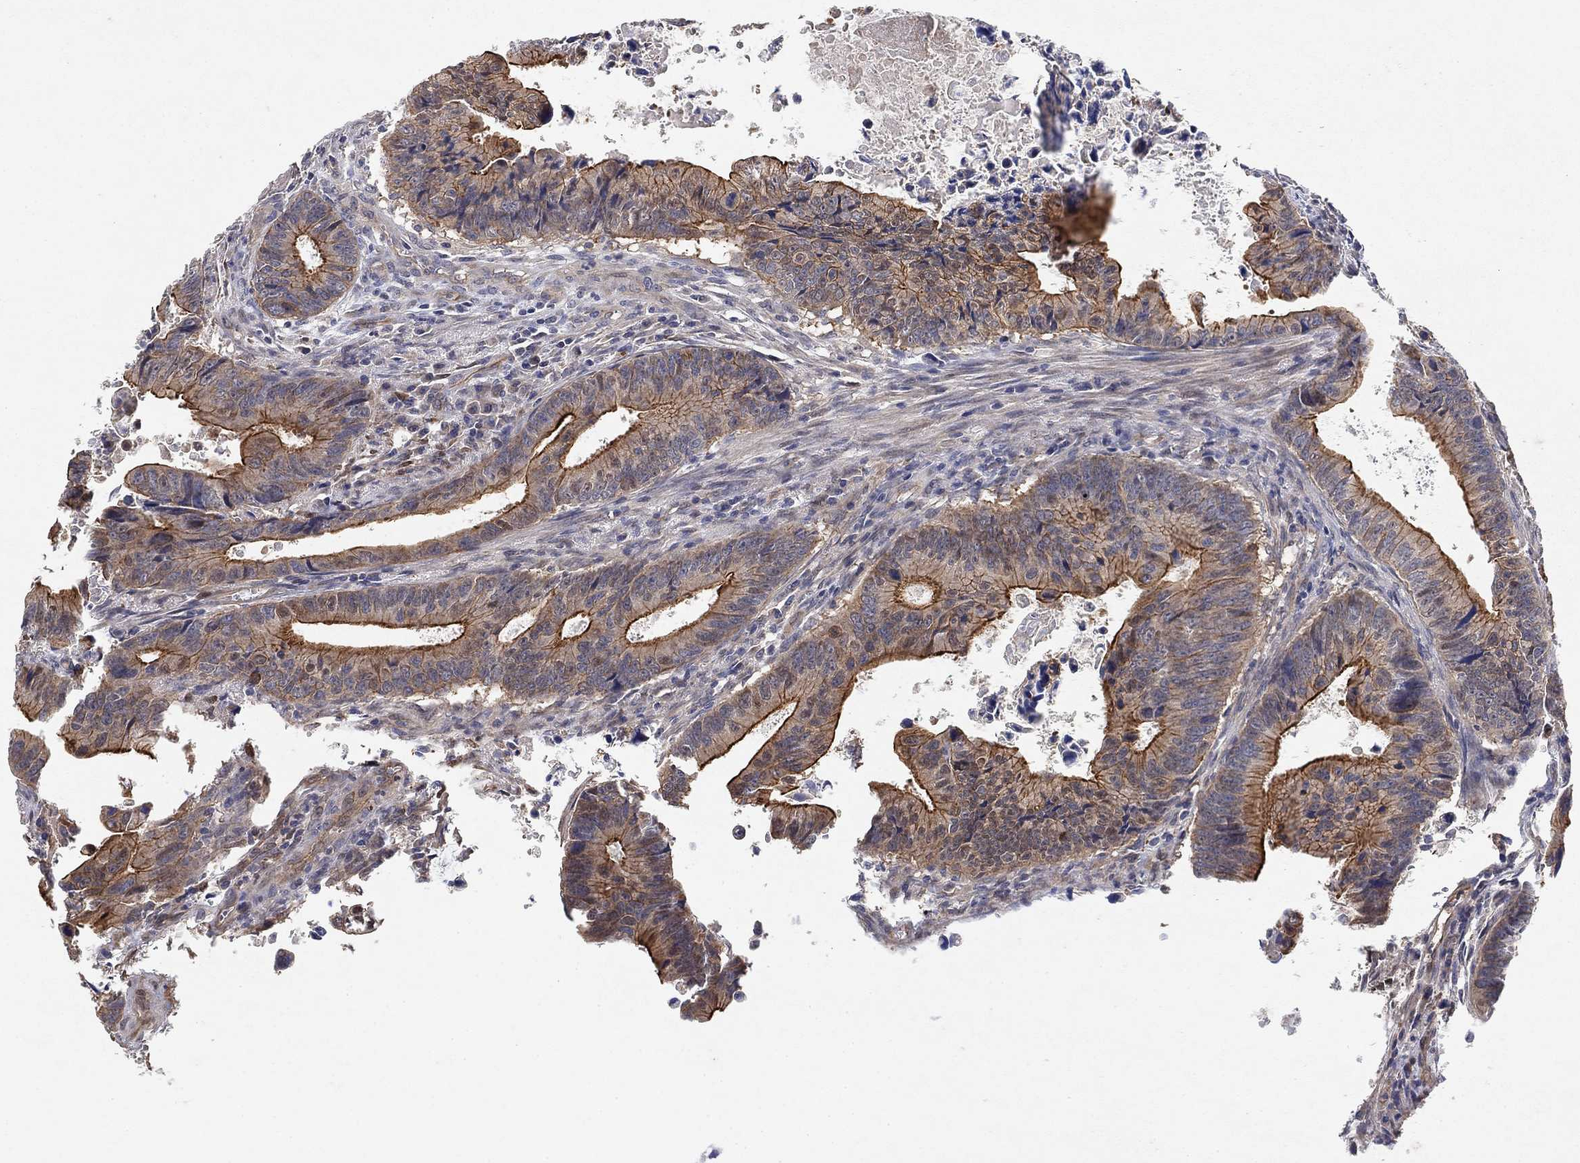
{"staining": {"intensity": "strong", "quantity": "<25%", "location": "cytoplasmic/membranous"}, "tissue": "colorectal cancer", "cell_type": "Tumor cells", "image_type": "cancer", "snomed": [{"axis": "morphology", "description": "Adenocarcinoma, NOS"}, {"axis": "topography", "description": "Colon"}], "caption": "There is medium levels of strong cytoplasmic/membranous staining in tumor cells of adenocarcinoma (colorectal), as demonstrated by immunohistochemical staining (brown color).", "gene": "MCUR1", "patient": {"sex": "female", "age": 87}}